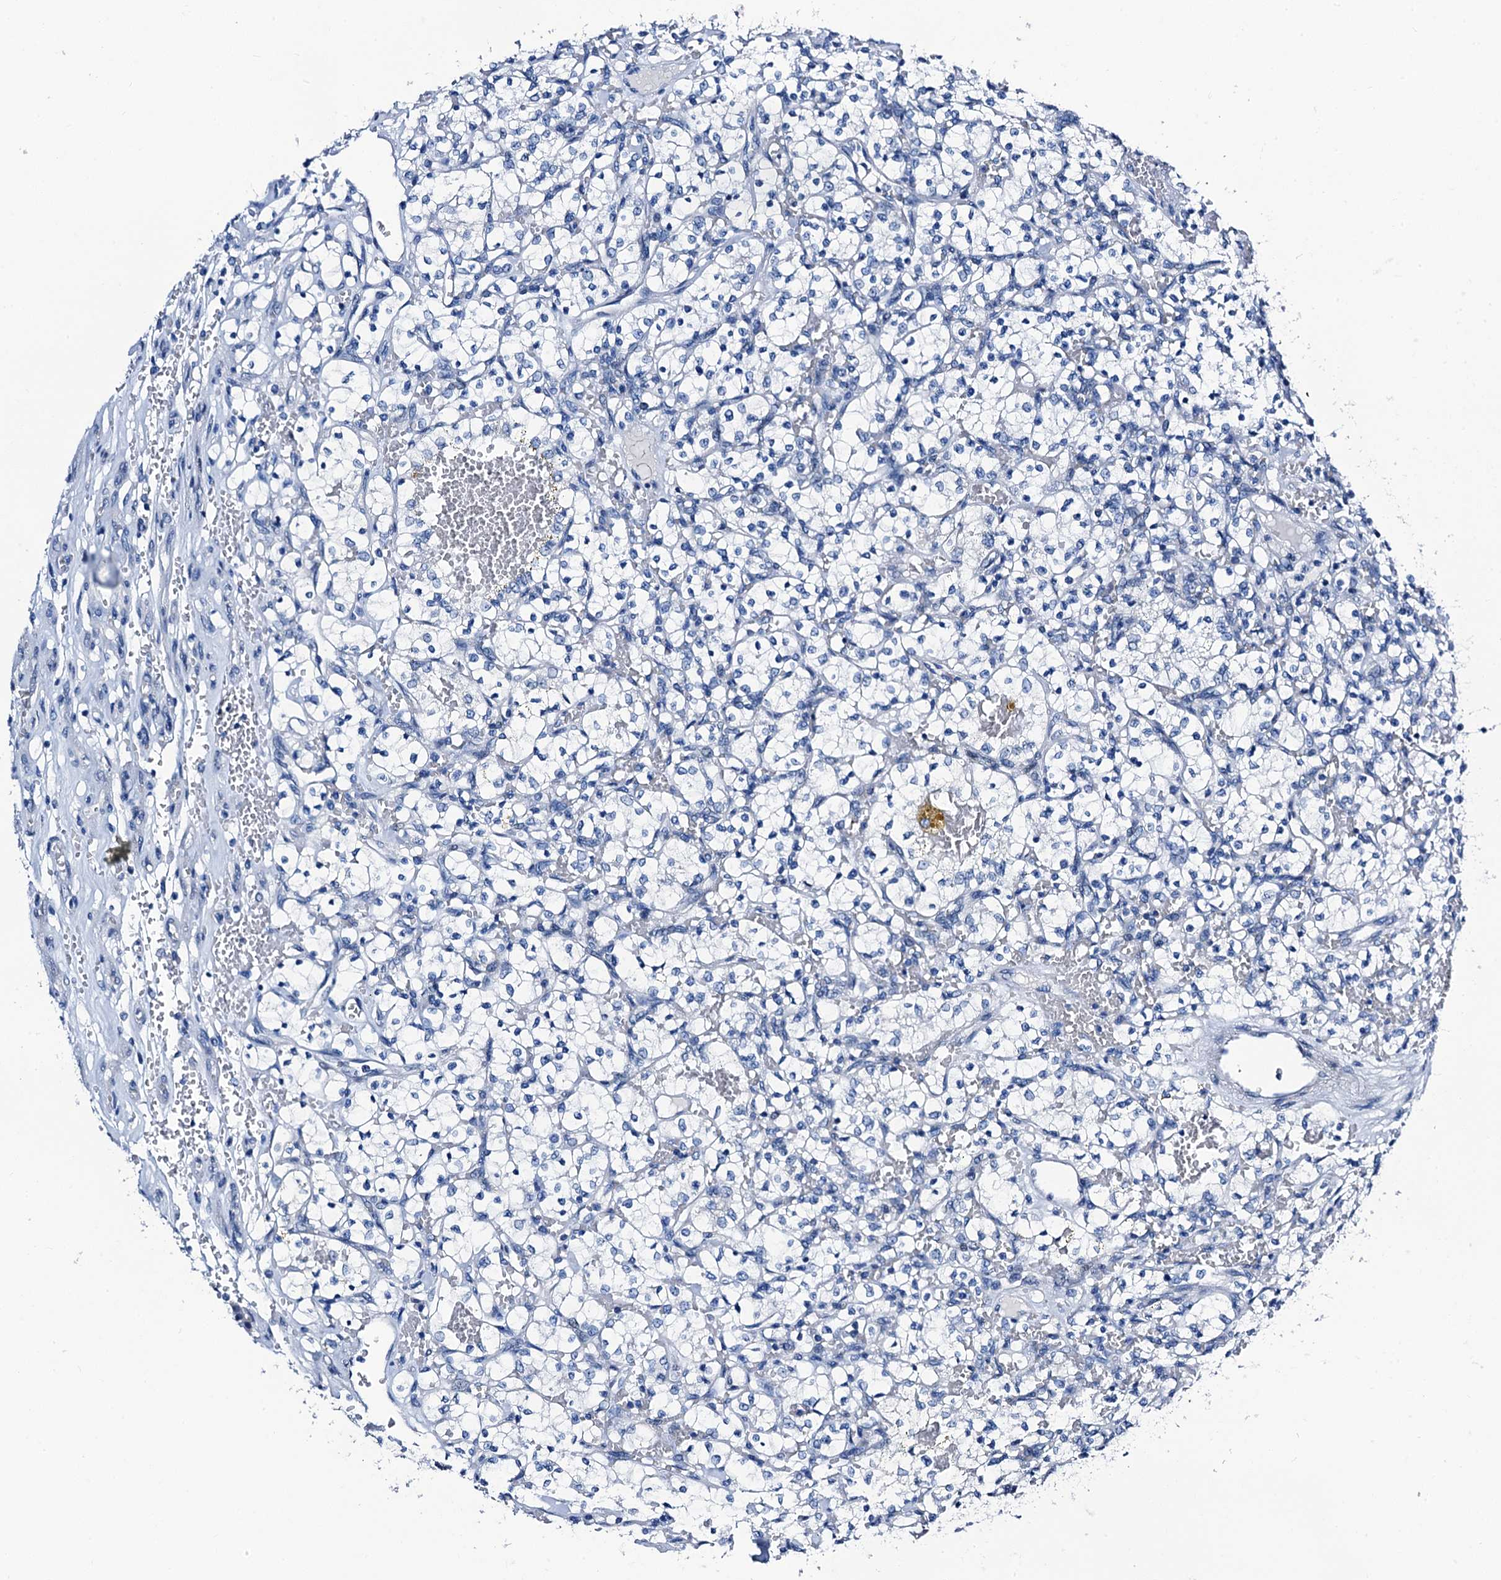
{"staining": {"intensity": "negative", "quantity": "none", "location": "none"}, "tissue": "renal cancer", "cell_type": "Tumor cells", "image_type": "cancer", "snomed": [{"axis": "morphology", "description": "Adenocarcinoma, NOS"}, {"axis": "topography", "description": "Kidney"}], "caption": "Renal cancer was stained to show a protein in brown. There is no significant positivity in tumor cells.", "gene": "LYPD3", "patient": {"sex": "female", "age": 69}}